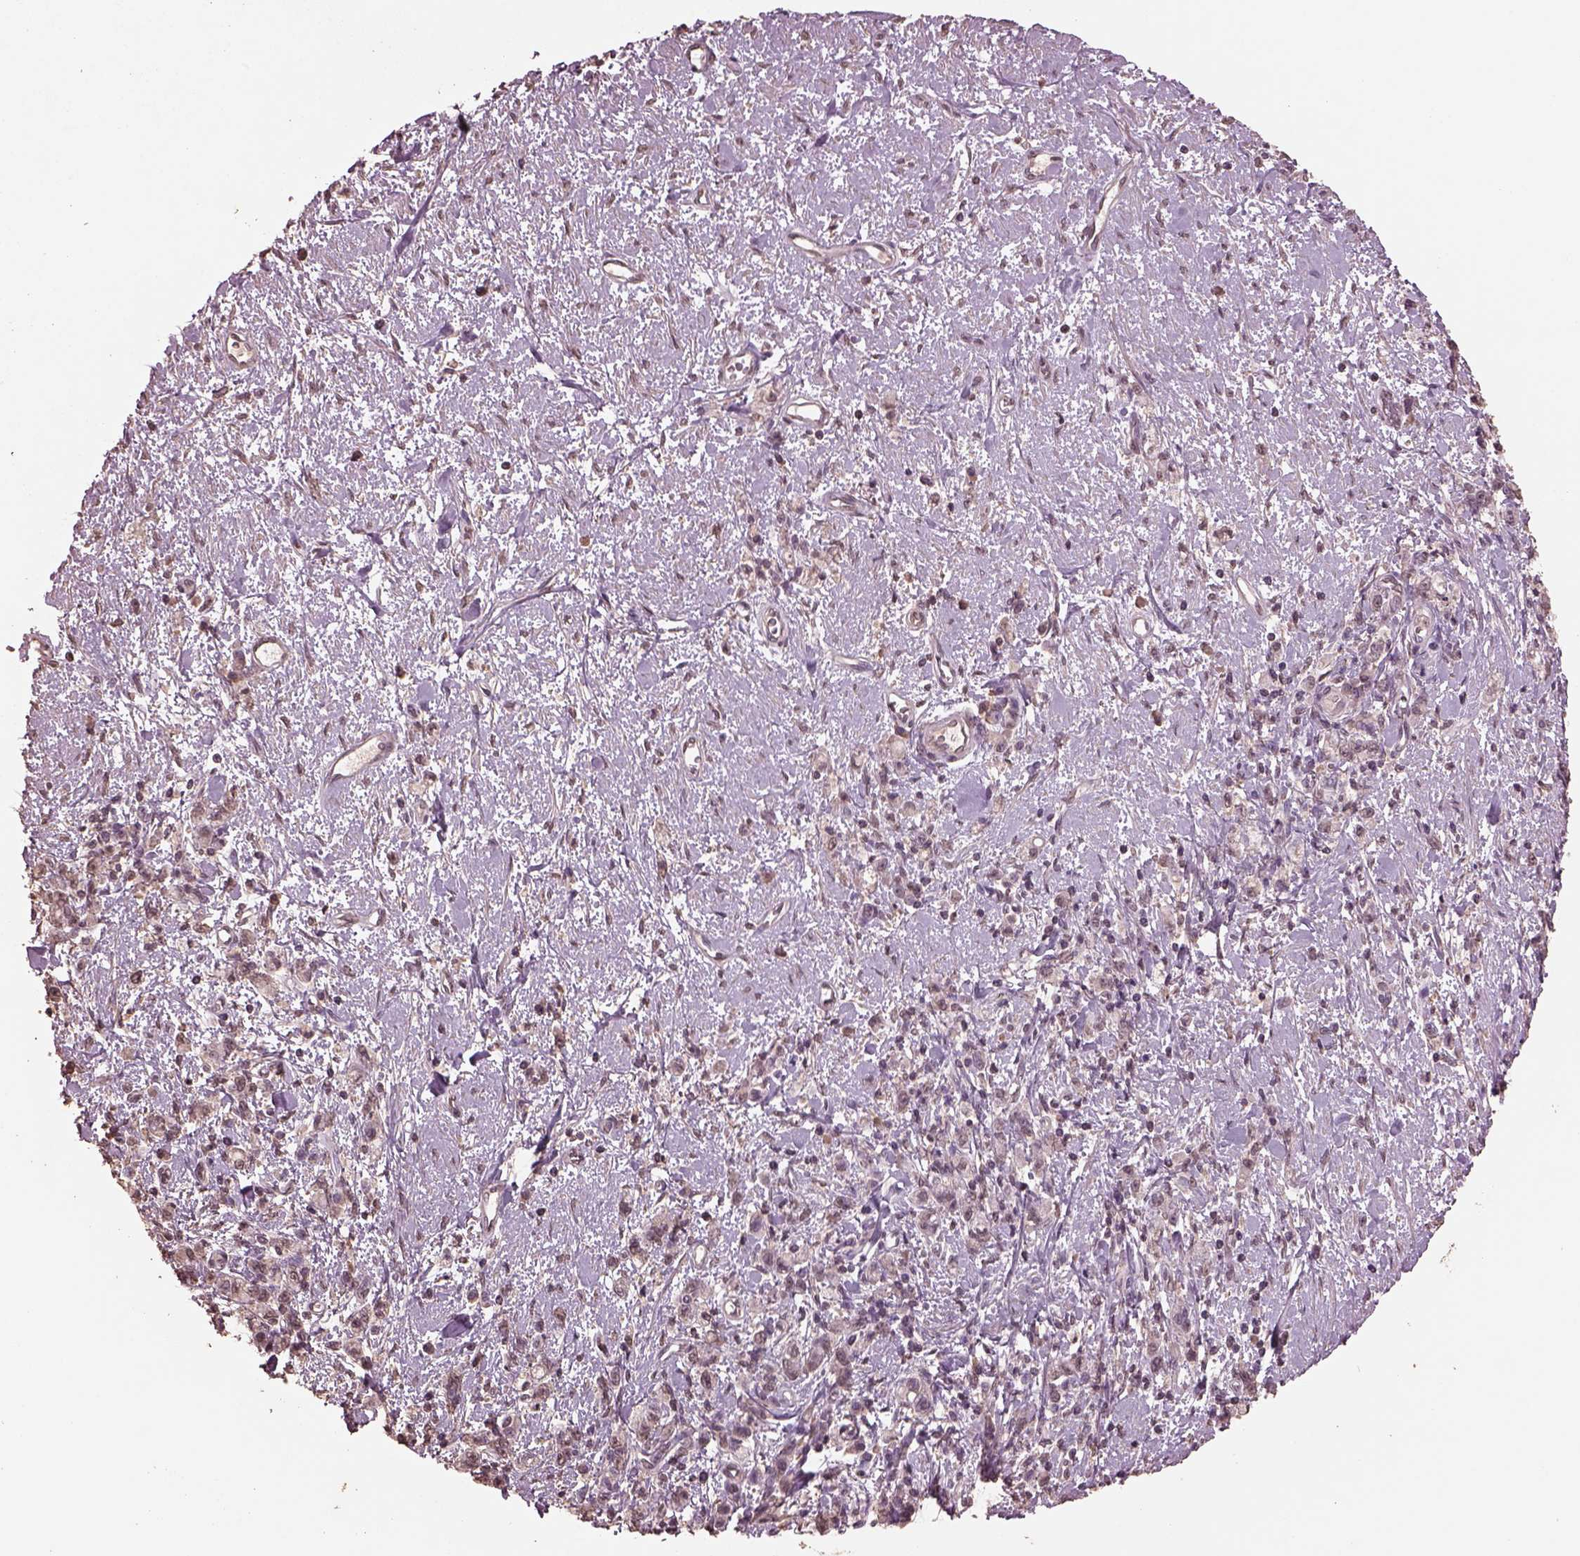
{"staining": {"intensity": "negative", "quantity": "none", "location": "none"}, "tissue": "stomach cancer", "cell_type": "Tumor cells", "image_type": "cancer", "snomed": [{"axis": "morphology", "description": "Adenocarcinoma, NOS"}, {"axis": "topography", "description": "Stomach"}], "caption": "A micrograph of human stomach cancer is negative for staining in tumor cells. The staining was performed using DAB (3,3'-diaminobenzidine) to visualize the protein expression in brown, while the nuclei were stained in blue with hematoxylin (Magnification: 20x).", "gene": "CPT1C", "patient": {"sex": "male", "age": 77}}